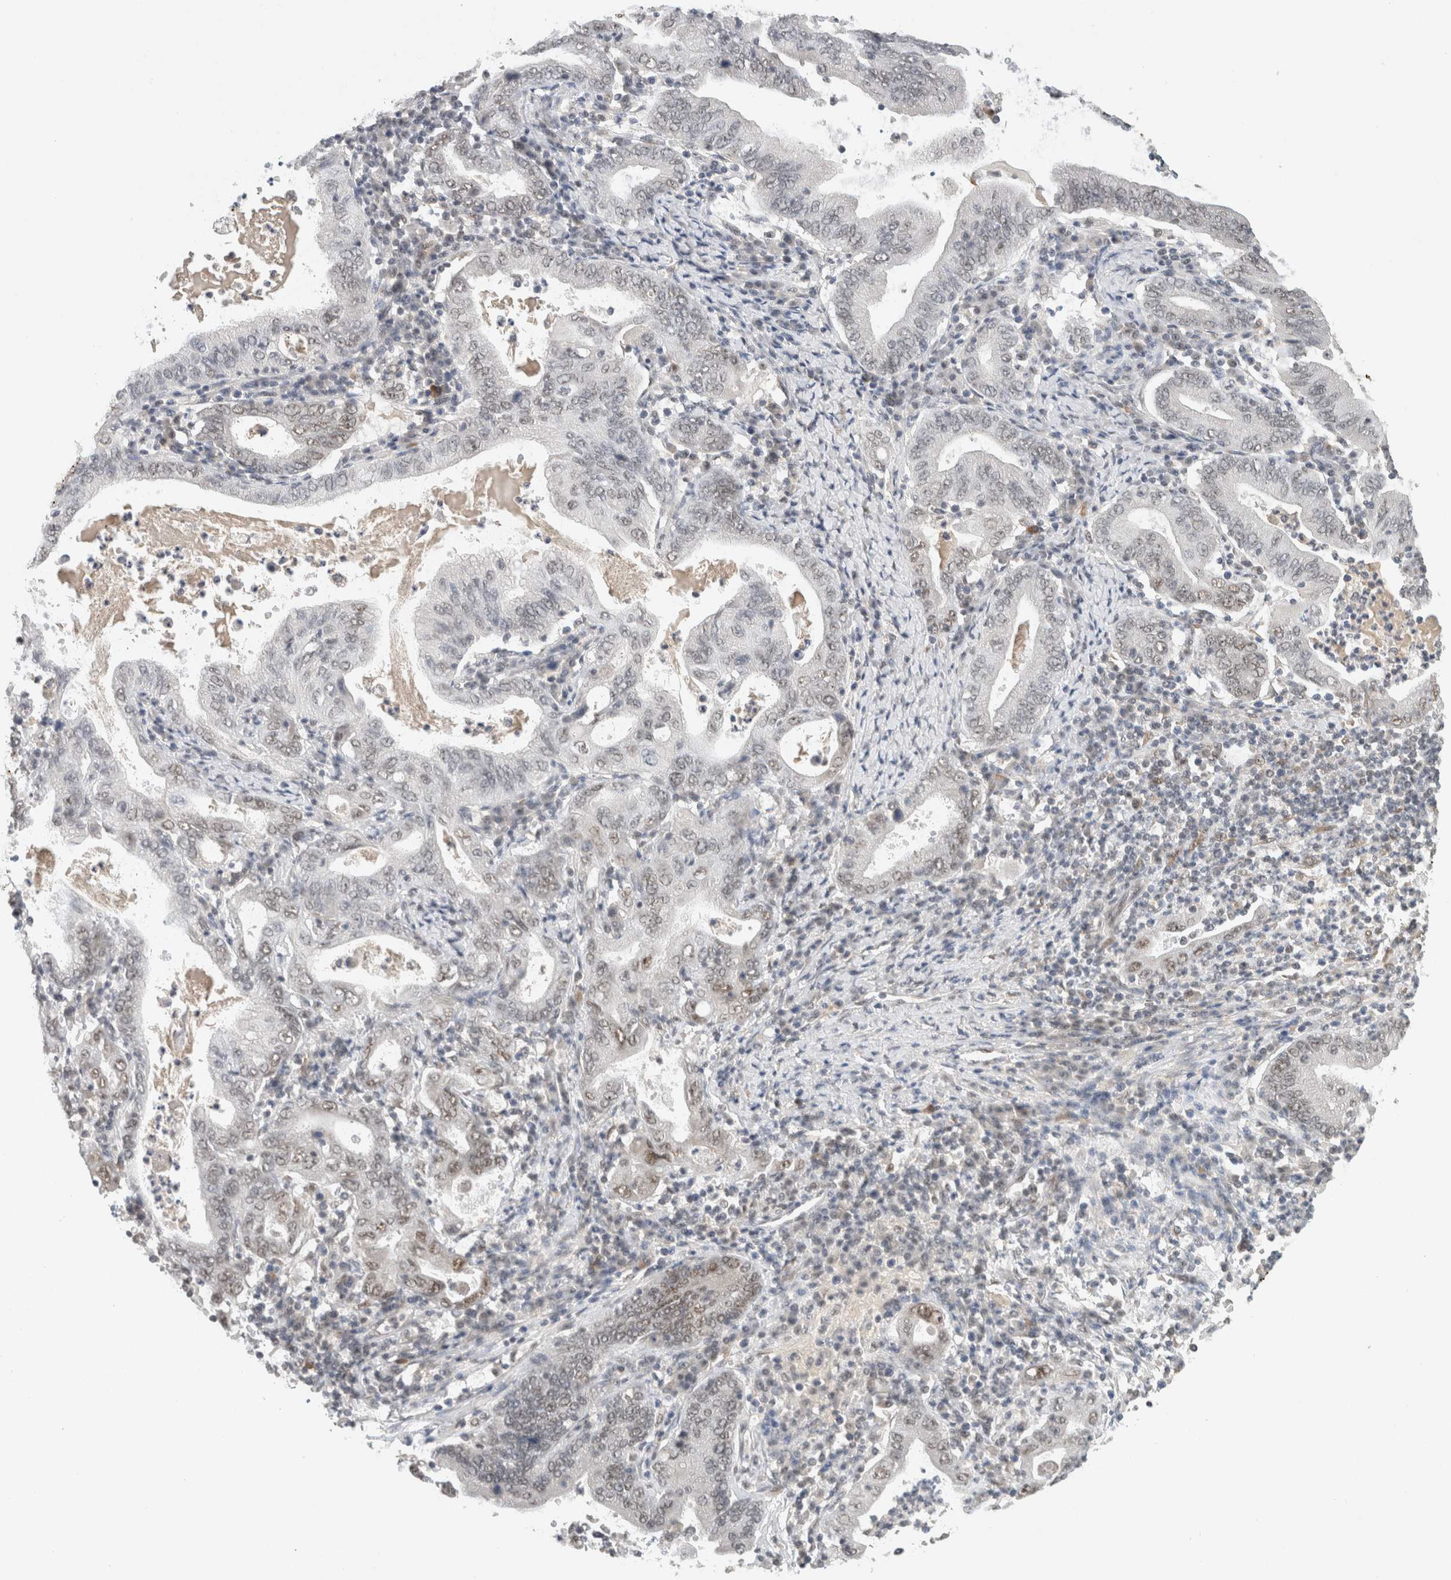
{"staining": {"intensity": "weak", "quantity": "<25%", "location": "nuclear"}, "tissue": "stomach cancer", "cell_type": "Tumor cells", "image_type": "cancer", "snomed": [{"axis": "morphology", "description": "Normal tissue, NOS"}, {"axis": "morphology", "description": "Adenocarcinoma, NOS"}, {"axis": "topography", "description": "Esophagus"}, {"axis": "topography", "description": "Stomach, upper"}, {"axis": "topography", "description": "Peripheral nerve tissue"}], "caption": "Immunohistochemical staining of human stomach adenocarcinoma shows no significant staining in tumor cells. (DAB IHC, high magnification).", "gene": "DDX42", "patient": {"sex": "male", "age": 62}}